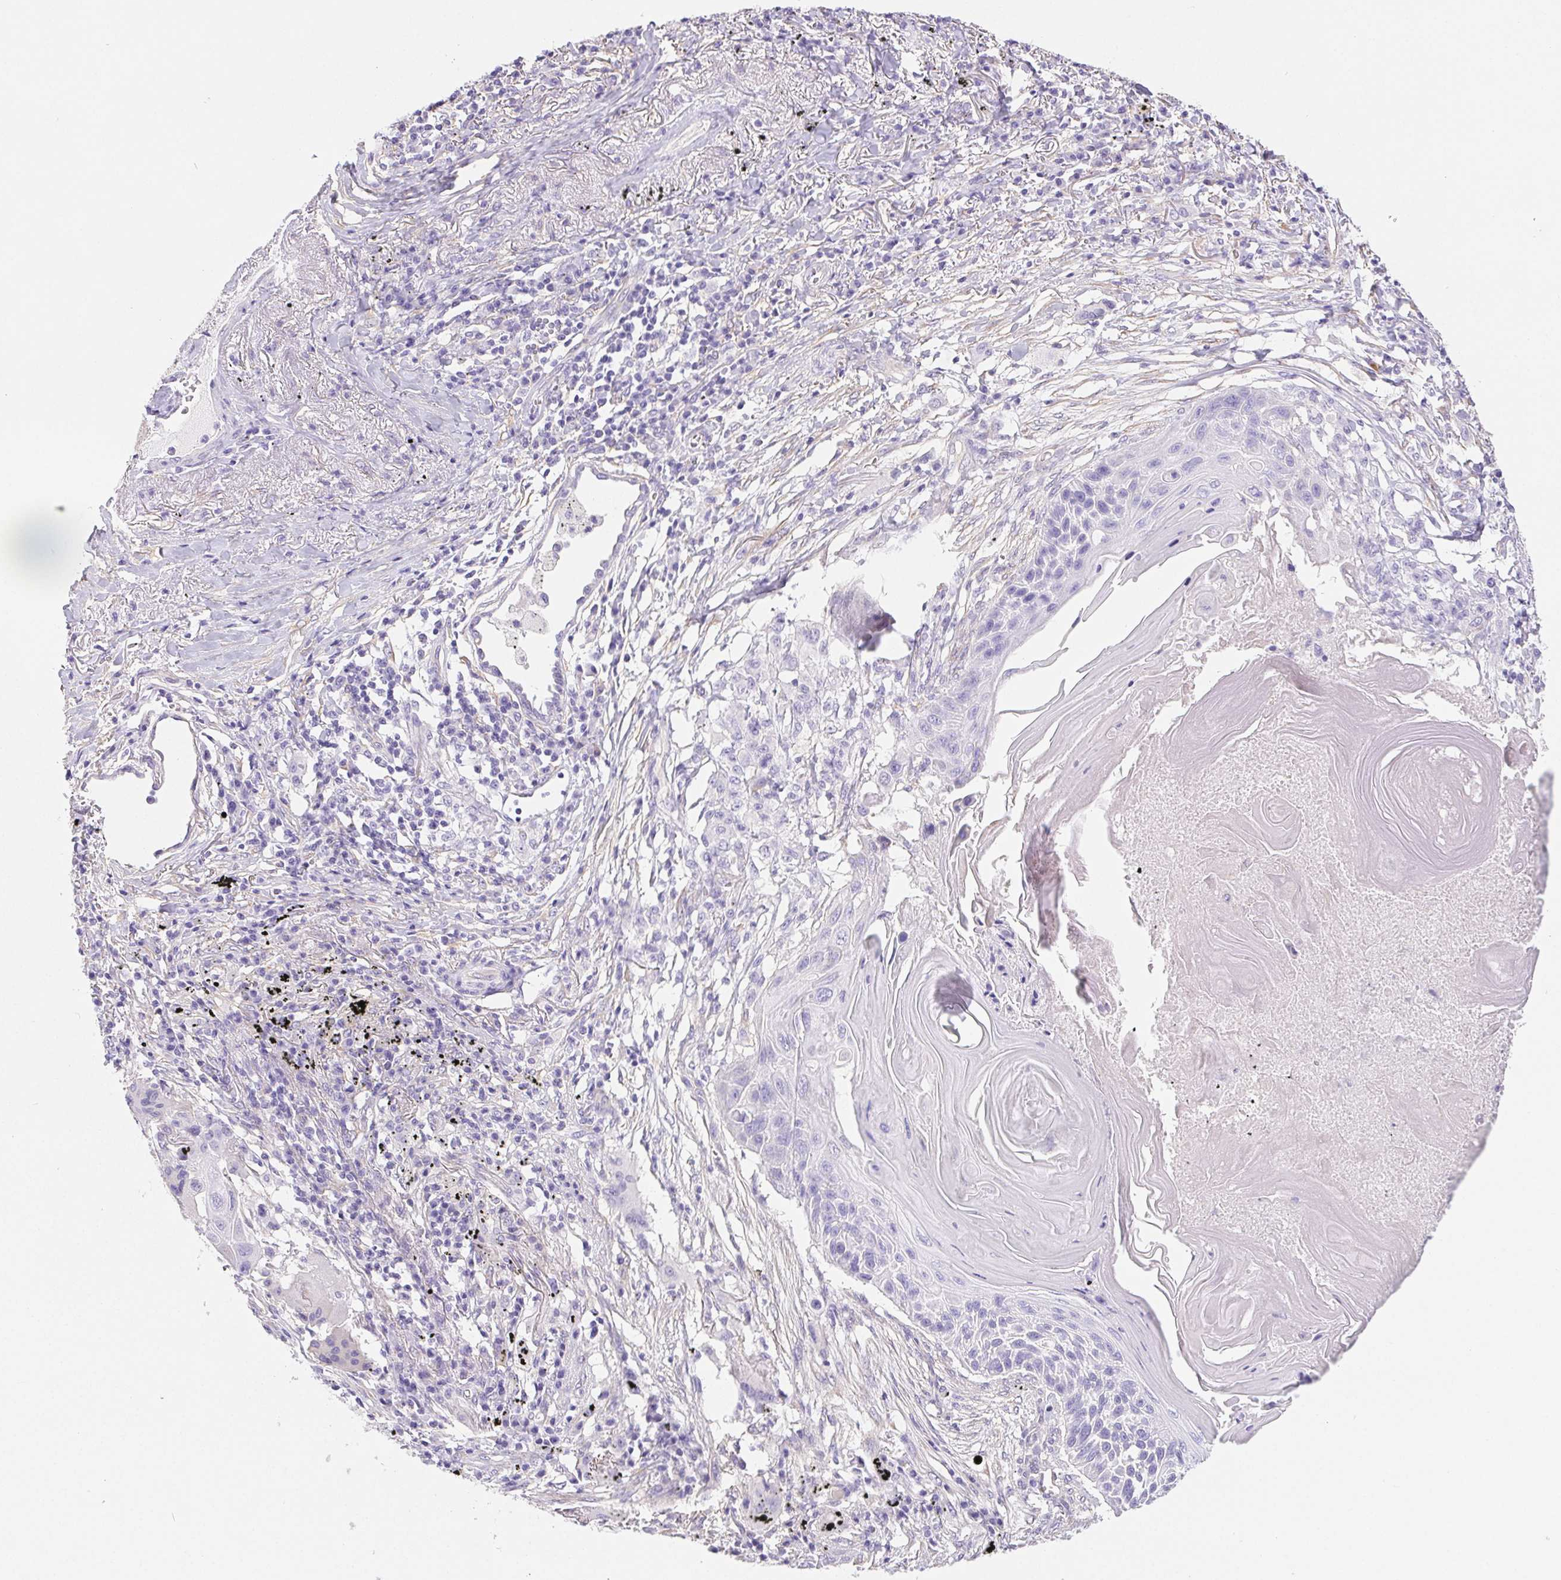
{"staining": {"intensity": "negative", "quantity": "none", "location": "none"}, "tissue": "lung cancer", "cell_type": "Tumor cells", "image_type": "cancer", "snomed": [{"axis": "morphology", "description": "Squamous cell carcinoma, NOS"}, {"axis": "topography", "description": "Lung"}], "caption": "Immunohistochemistry histopathology image of neoplastic tissue: lung squamous cell carcinoma stained with DAB reveals no significant protein staining in tumor cells. Nuclei are stained in blue.", "gene": "PNLIP", "patient": {"sex": "male", "age": 78}}